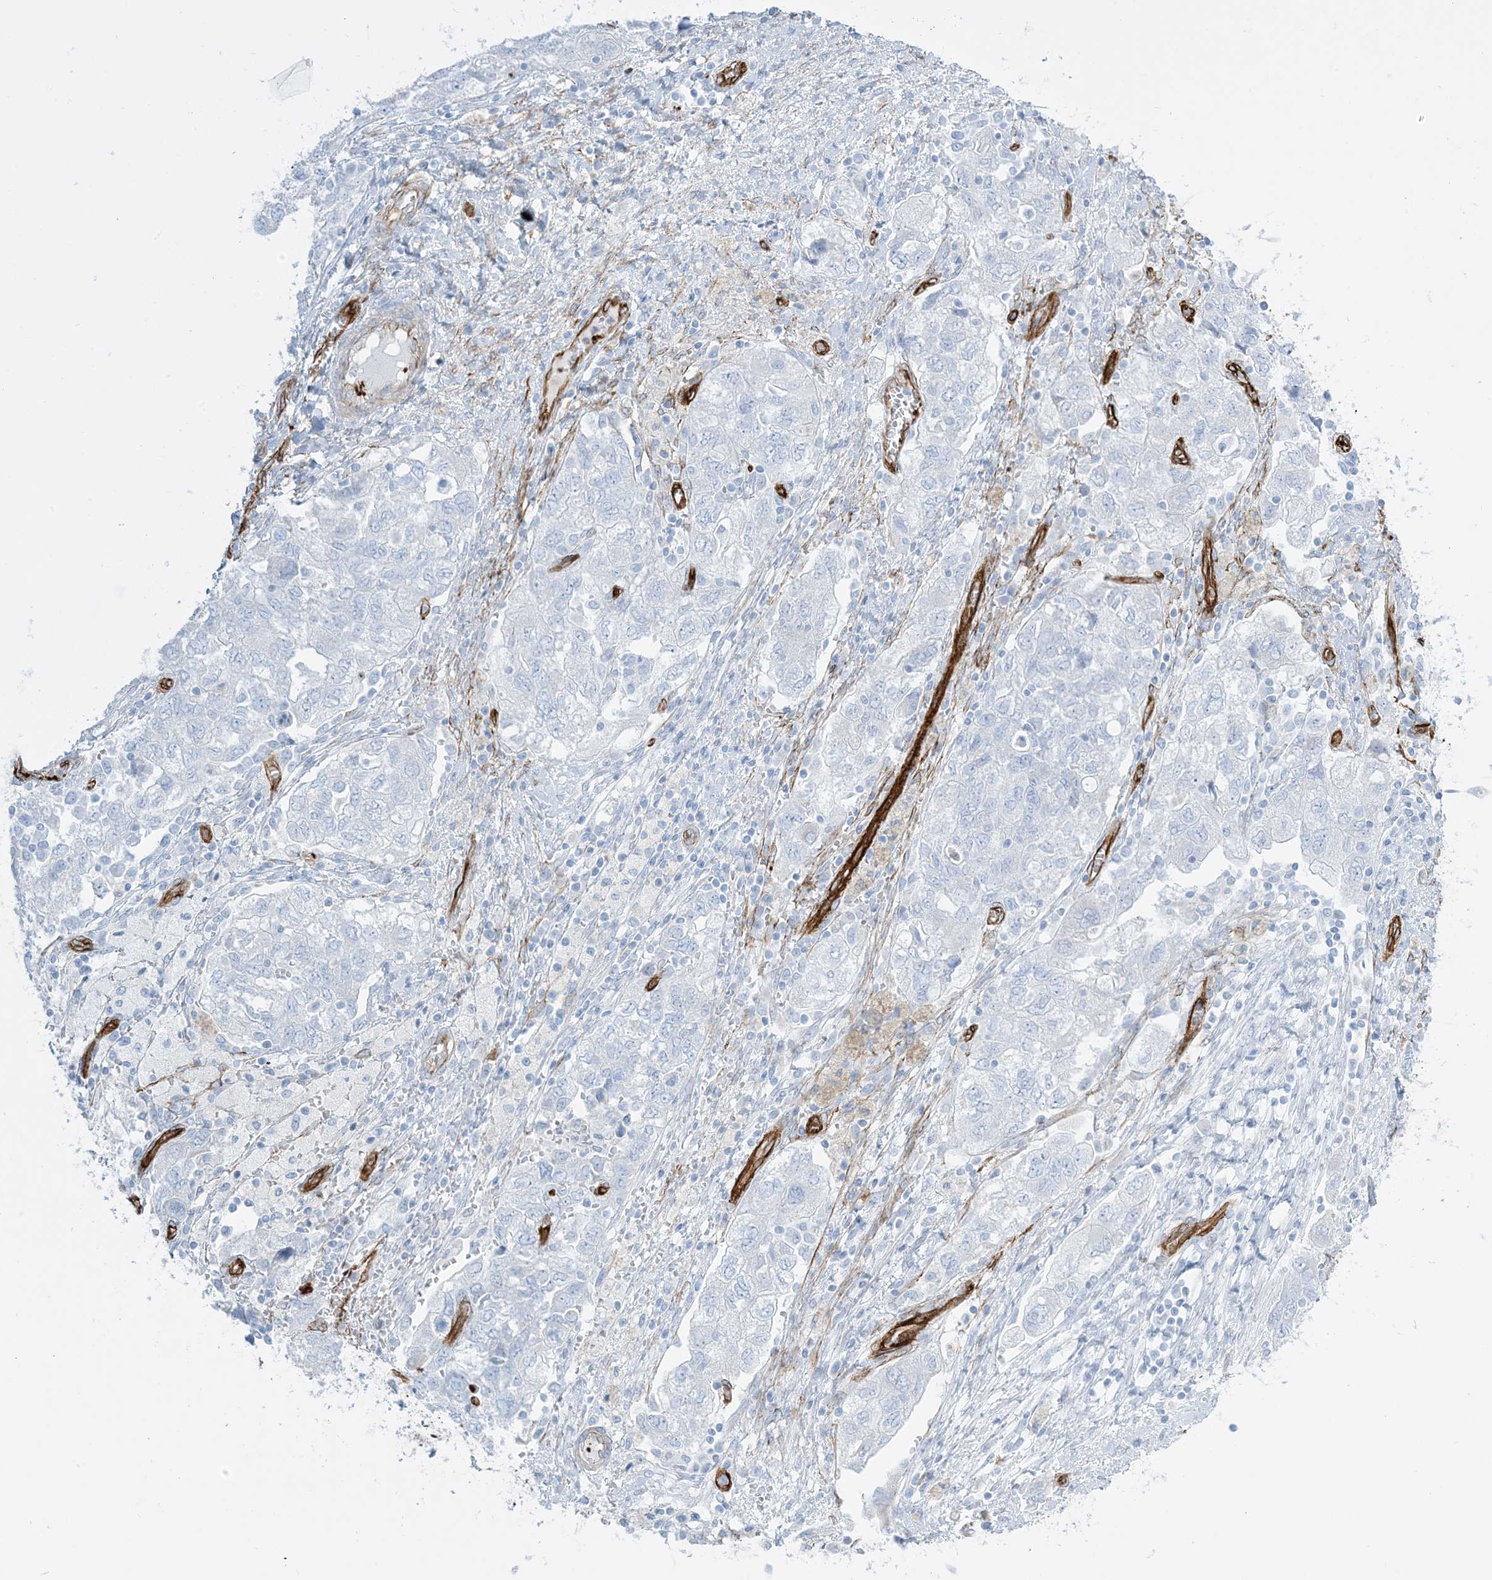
{"staining": {"intensity": "negative", "quantity": "none", "location": "none"}, "tissue": "ovarian cancer", "cell_type": "Tumor cells", "image_type": "cancer", "snomed": [{"axis": "morphology", "description": "Carcinoma, NOS"}, {"axis": "morphology", "description": "Cystadenocarcinoma, serous, NOS"}, {"axis": "topography", "description": "Ovary"}], "caption": "Carcinoma (ovarian) was stained to show a protein in brown. There is no significant positivity in tumor cells.", "gene": "EPS8L3", "patient": {"sex": "female", "age": 69}}